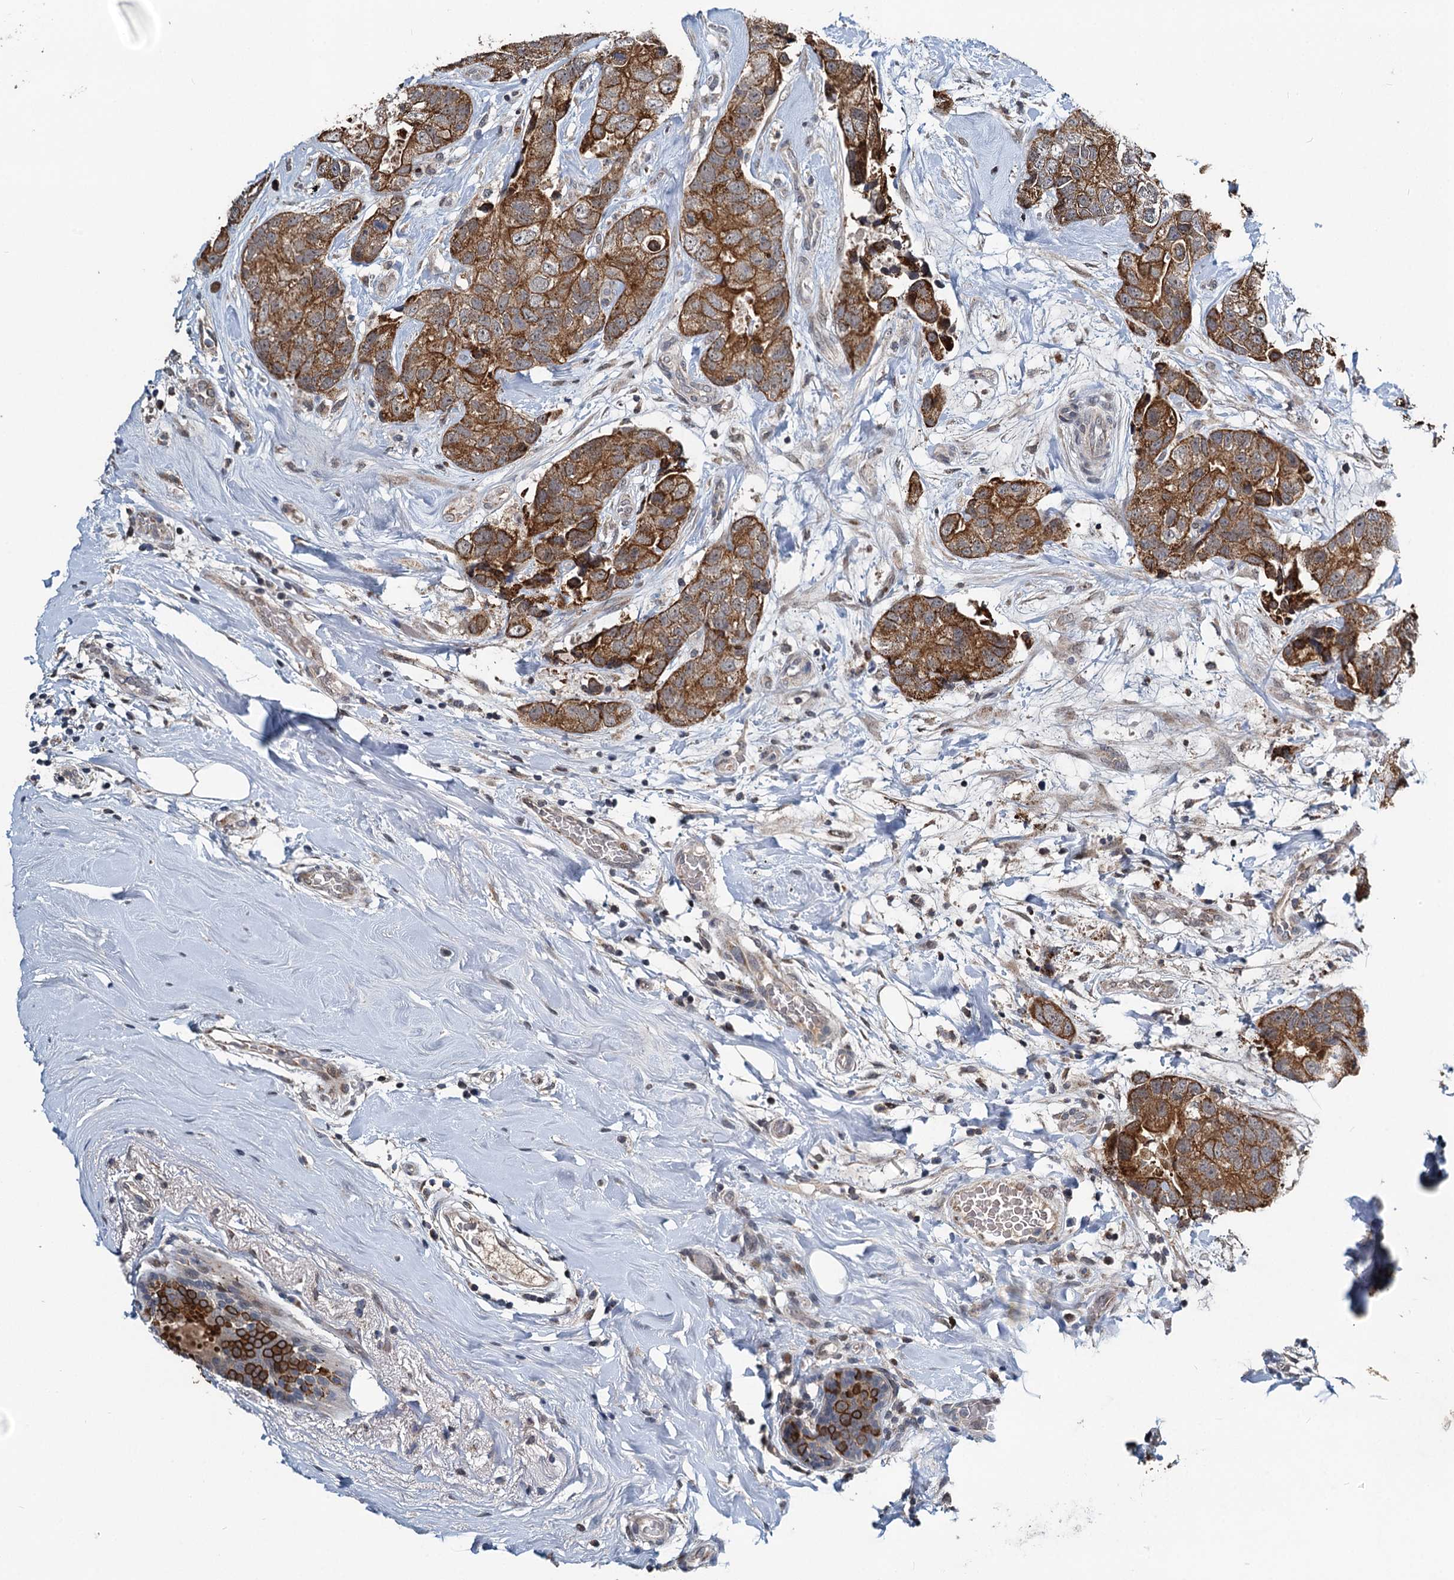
{"staining": {"intensity": "strong", "quantity": ">75%", "location": "cytoplasmic/membranous"}, "tissue": "breast cancer", "cell_type": "Tumor cells", "image_type": "cancer", "snomed": [{"axis": "morphology", "description": "Duct carcinoma"}, {"axis": "topography", "description": "Breast"}], "caption": "Breast invasive ductal carcinoma stained for a protein exhibits strong cytoplasmic/membranous positivity in tumor cells.", "gene": "RITA1", "patient": {"sex": "female", "age": 62}}